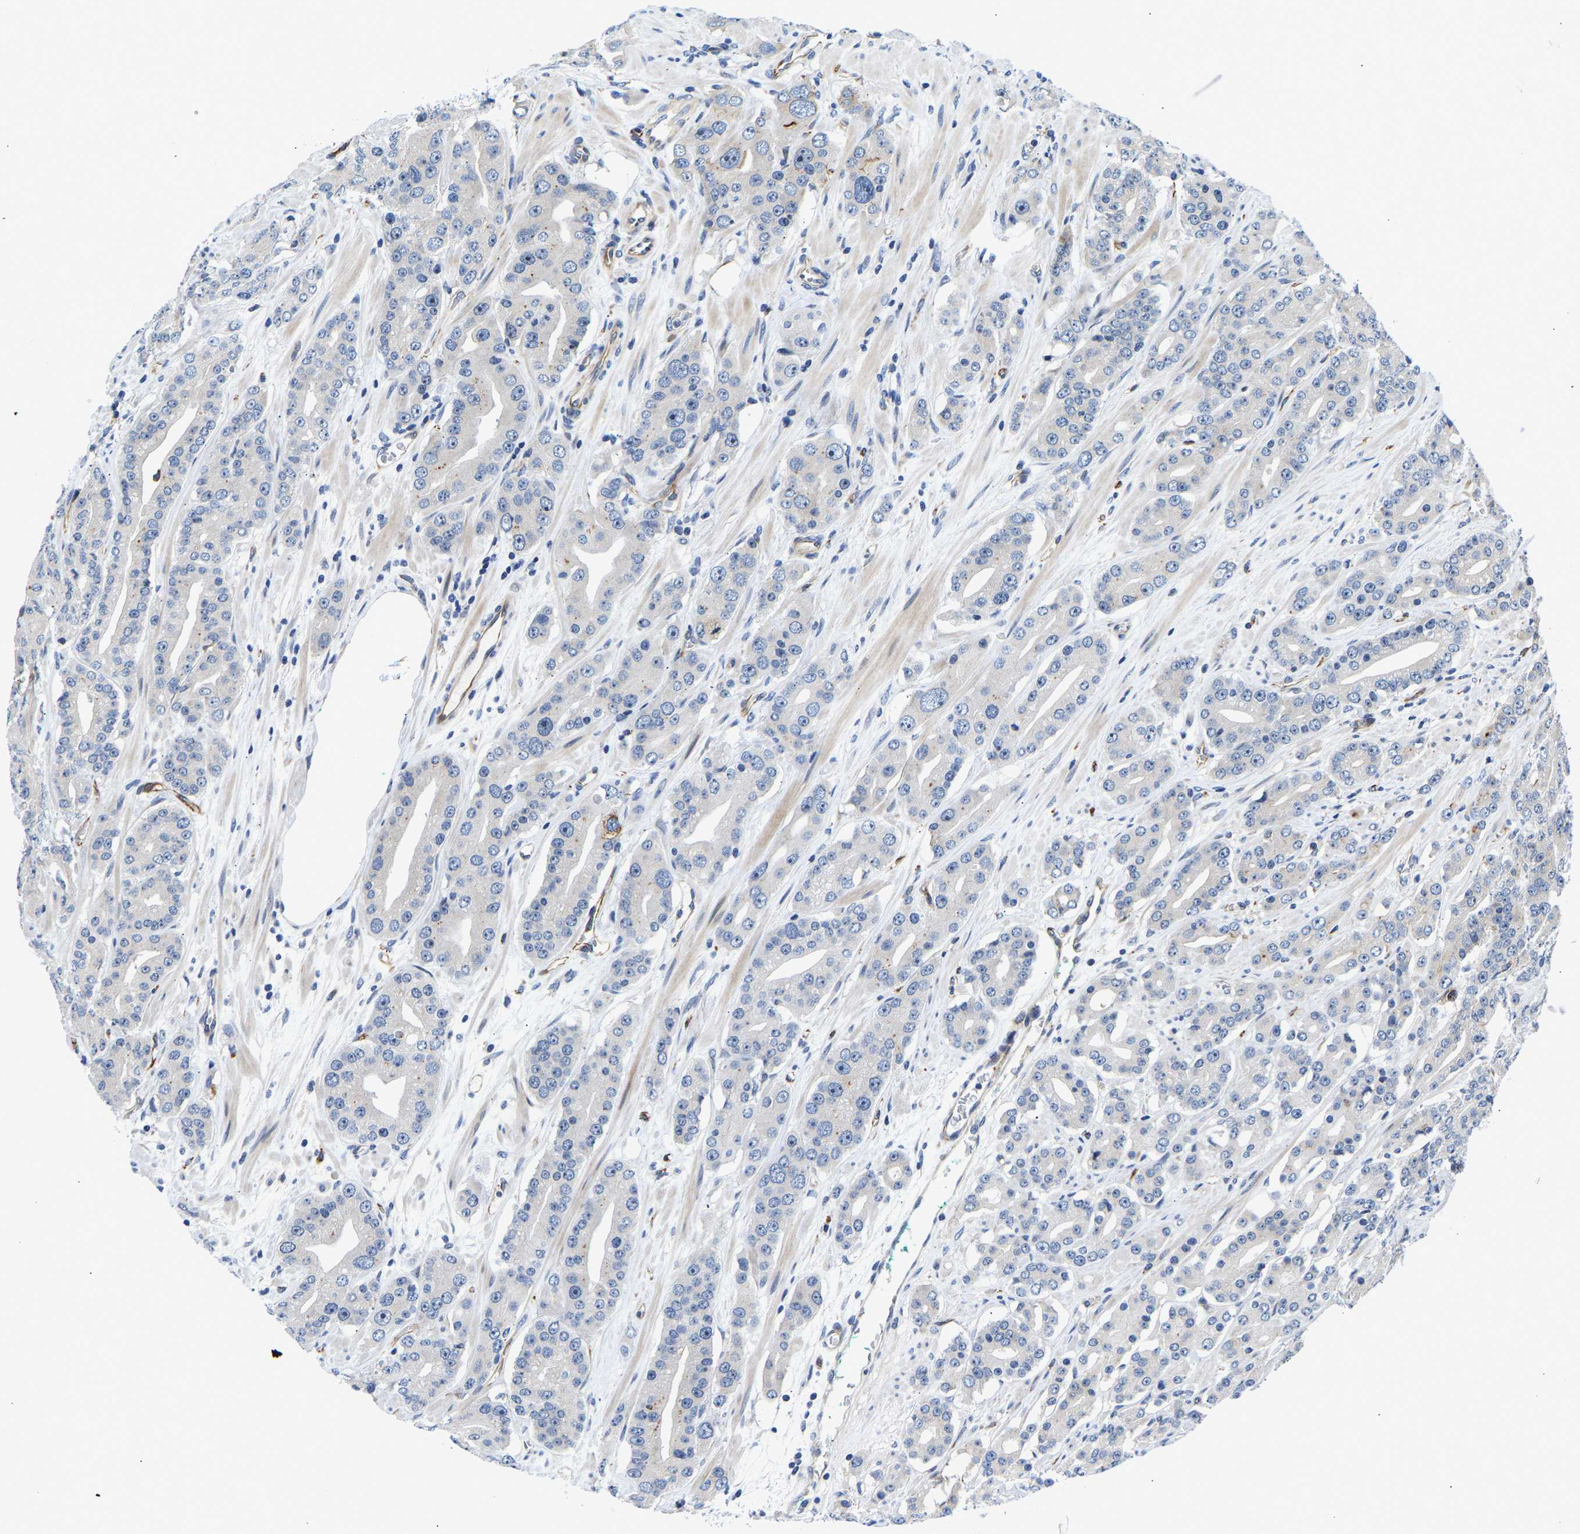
{"staining": {"intensity": "weak", "quantity": "<25%", "location": "nuclear"}, "tissue": "prostate cancer", "cell_type": "Tumor cells", "image_type": "cancer", "snomed": [{"axis": "morphology", "description": "Adenocarcinoma, High grade"}, {"axis": "topography", "description": "Prostate"}], "caption": "Tumor cells are negative for brown protein staining in prostate cancer.", "gene": "RESF1", "patient": {"sex": "male", "age": 71}}